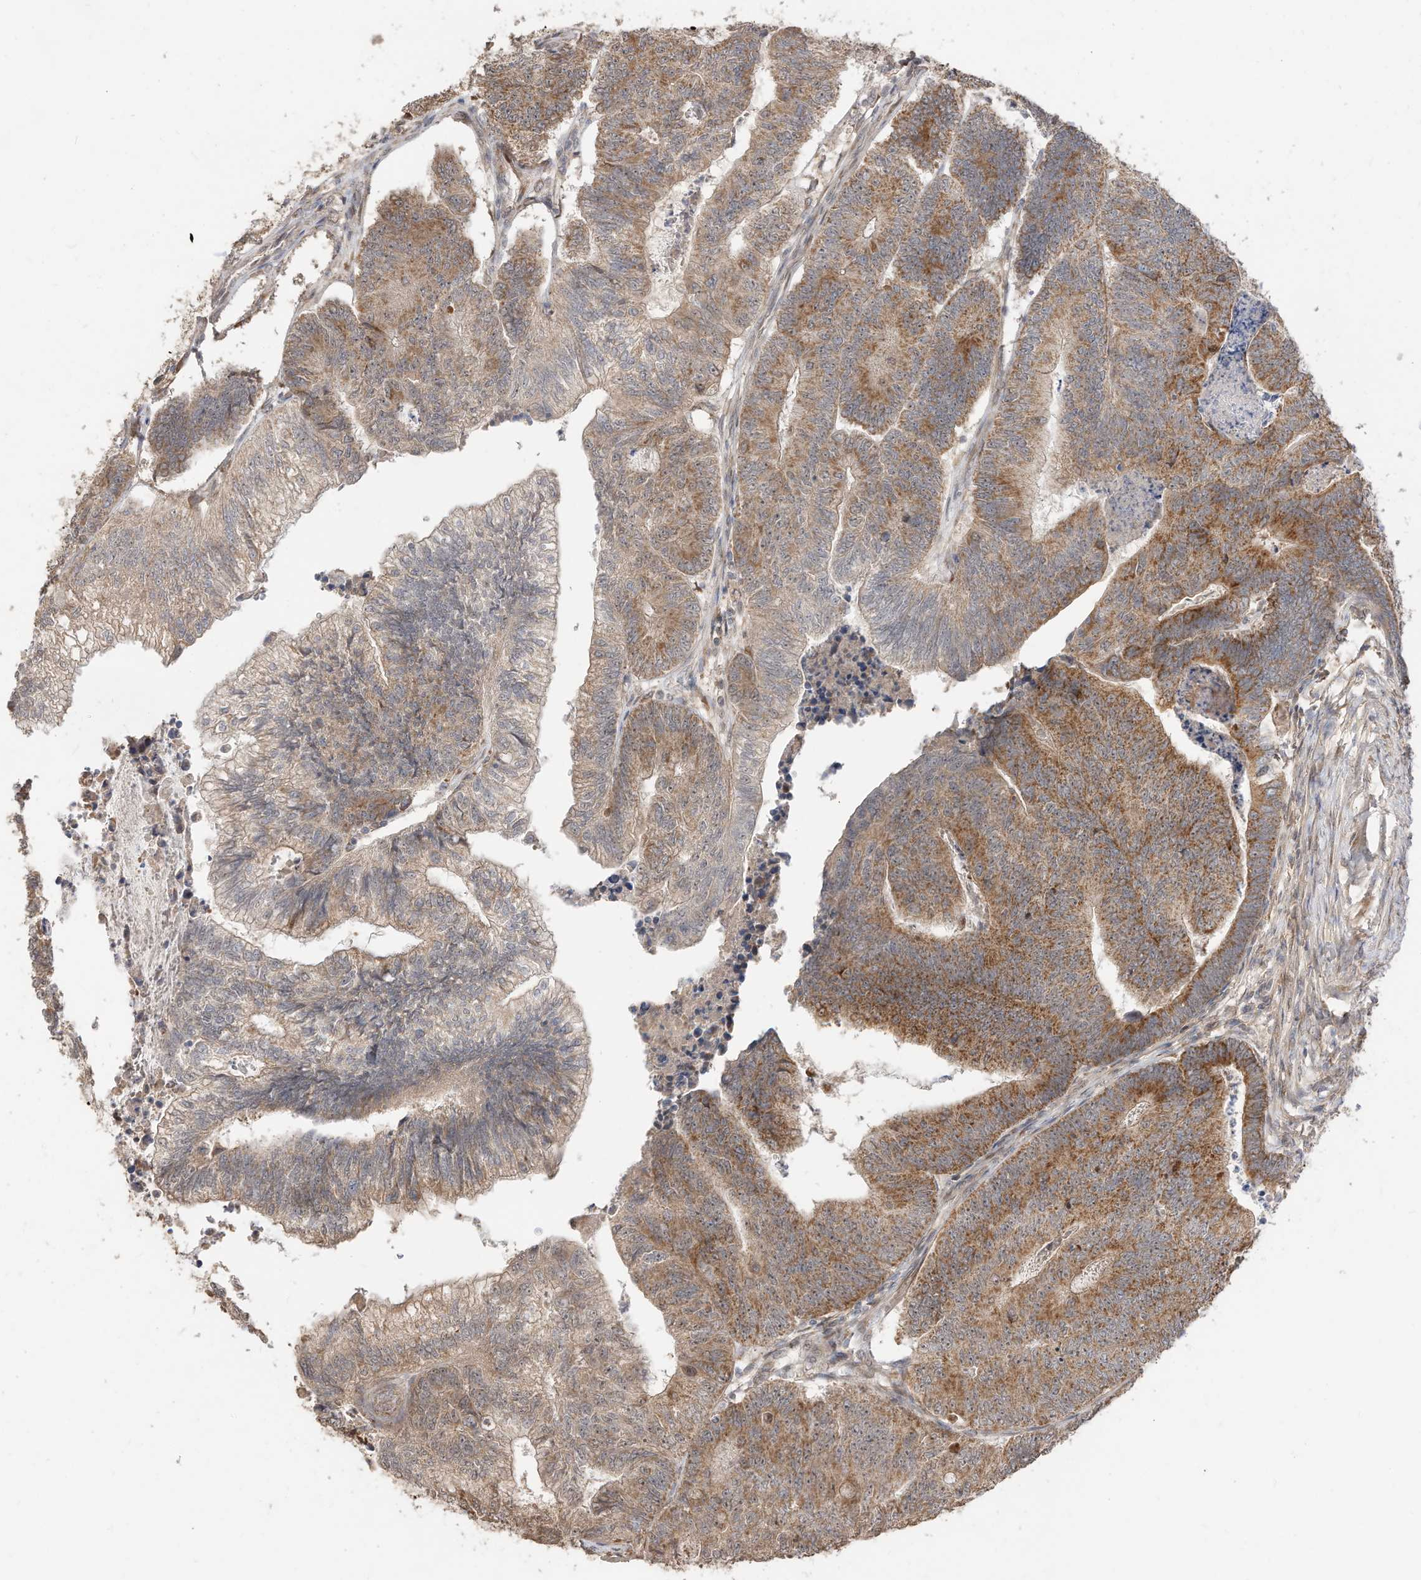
{"staining": {"intensity": "moderate", "quantity": "25%-75%", "location": "cytoplasmic/membranous"}, "tissue": "colorectal cancer", "cell_type": "Tumor cells", "image_type": "cancer", "snomed": [{"axis": "morphology", "description": "Adenocarcinoma, NOS"}, {"axis": "topography", "description": "Colon"}], "caption": "Human adenocarcinoma (colorectal) stained for a protein (brown) demonstrates moderate cytoplasmic/membranous positive expression in about 25%-75% of tumor cells.", "gene": "CAGE1", "patient": {"sex": "female", "age": 67}}